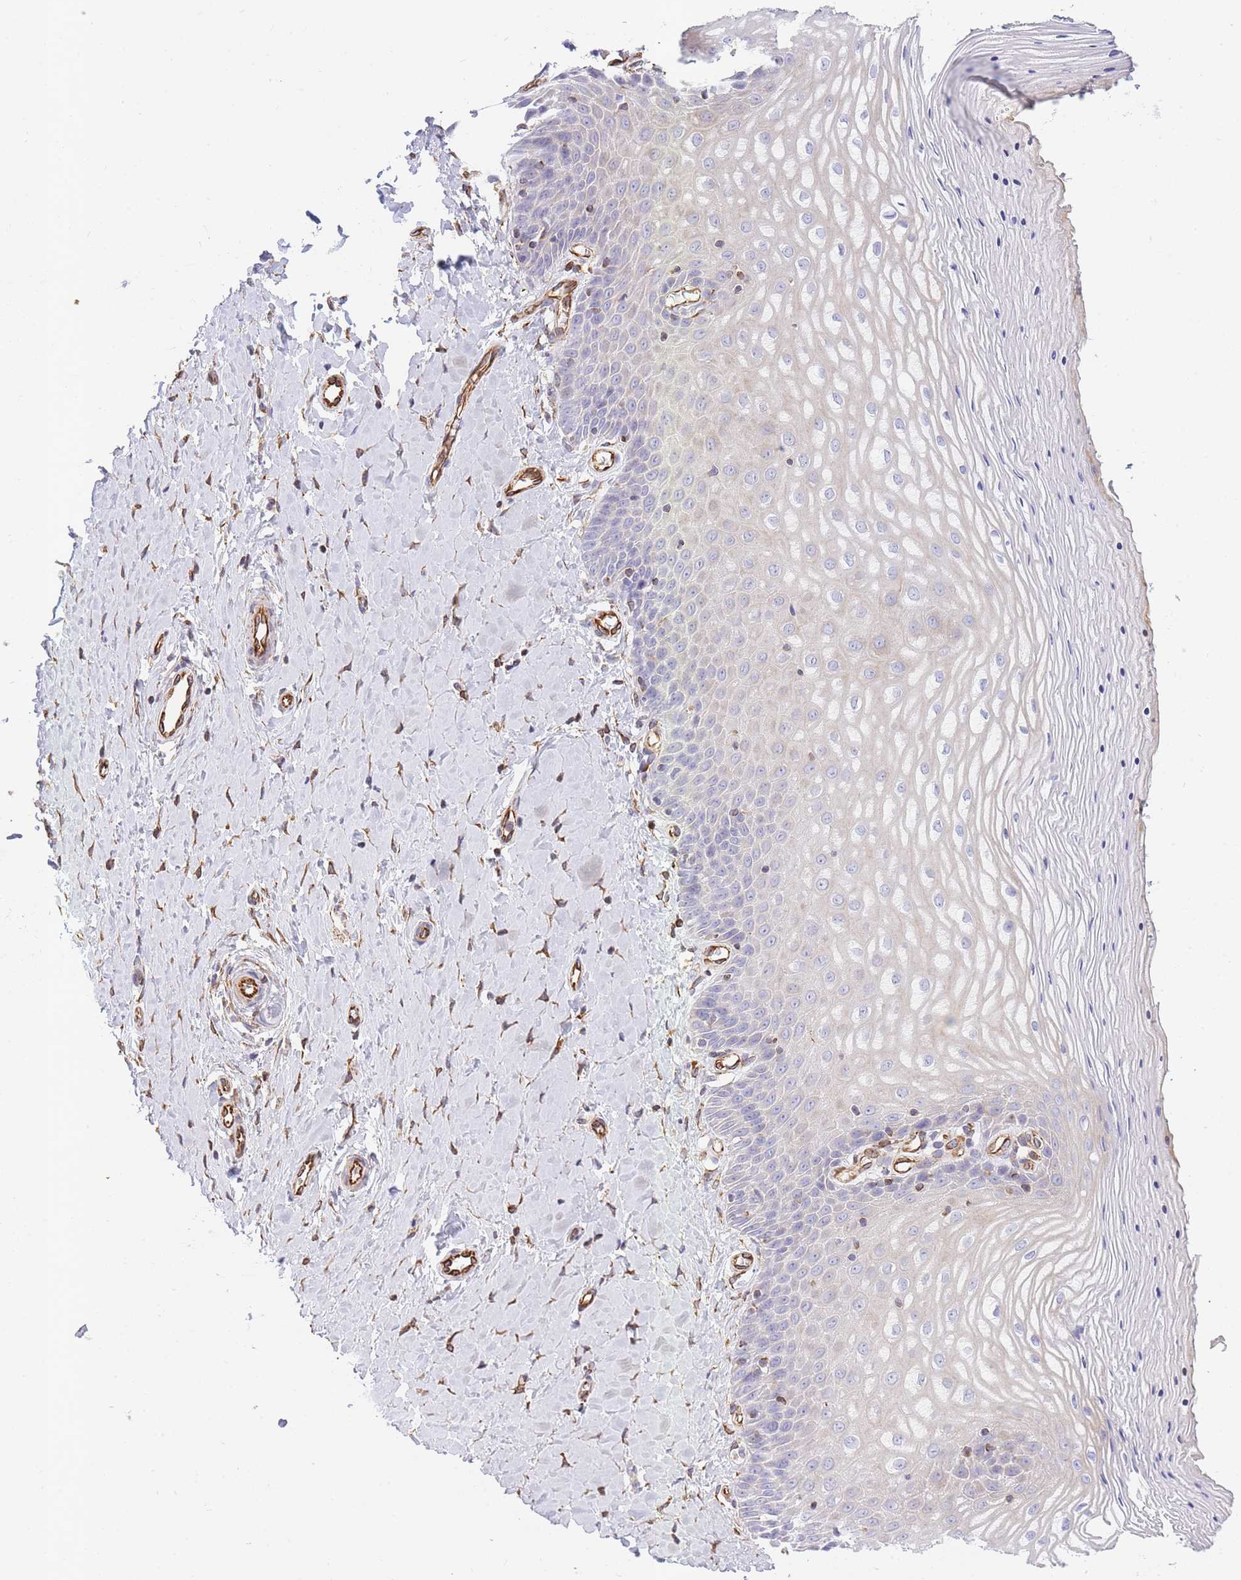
{"staining": {"intensity": "negative", "quantity": "none", "location": "none"}, "tissue": "vagina", "cell_type": "Squamous epithelial cells", "image_type": "normal", "snomed": [{"axis": "morphology", "description": "Normal tissue, NOS"}, {"axis": "topography", "description": "Vagina"}], "caption": "Immunohistochemical staining of normal vagina reveals no significant positivity in squamous epithelial cells. (Stains: DAB immunohistochemistry (IHC) with hematoxylin counter stain, Microscopy: brightfield microscopy at high magnification).", "gene": "ECPAS", "patient": {"sex": "female", "age": 65}}